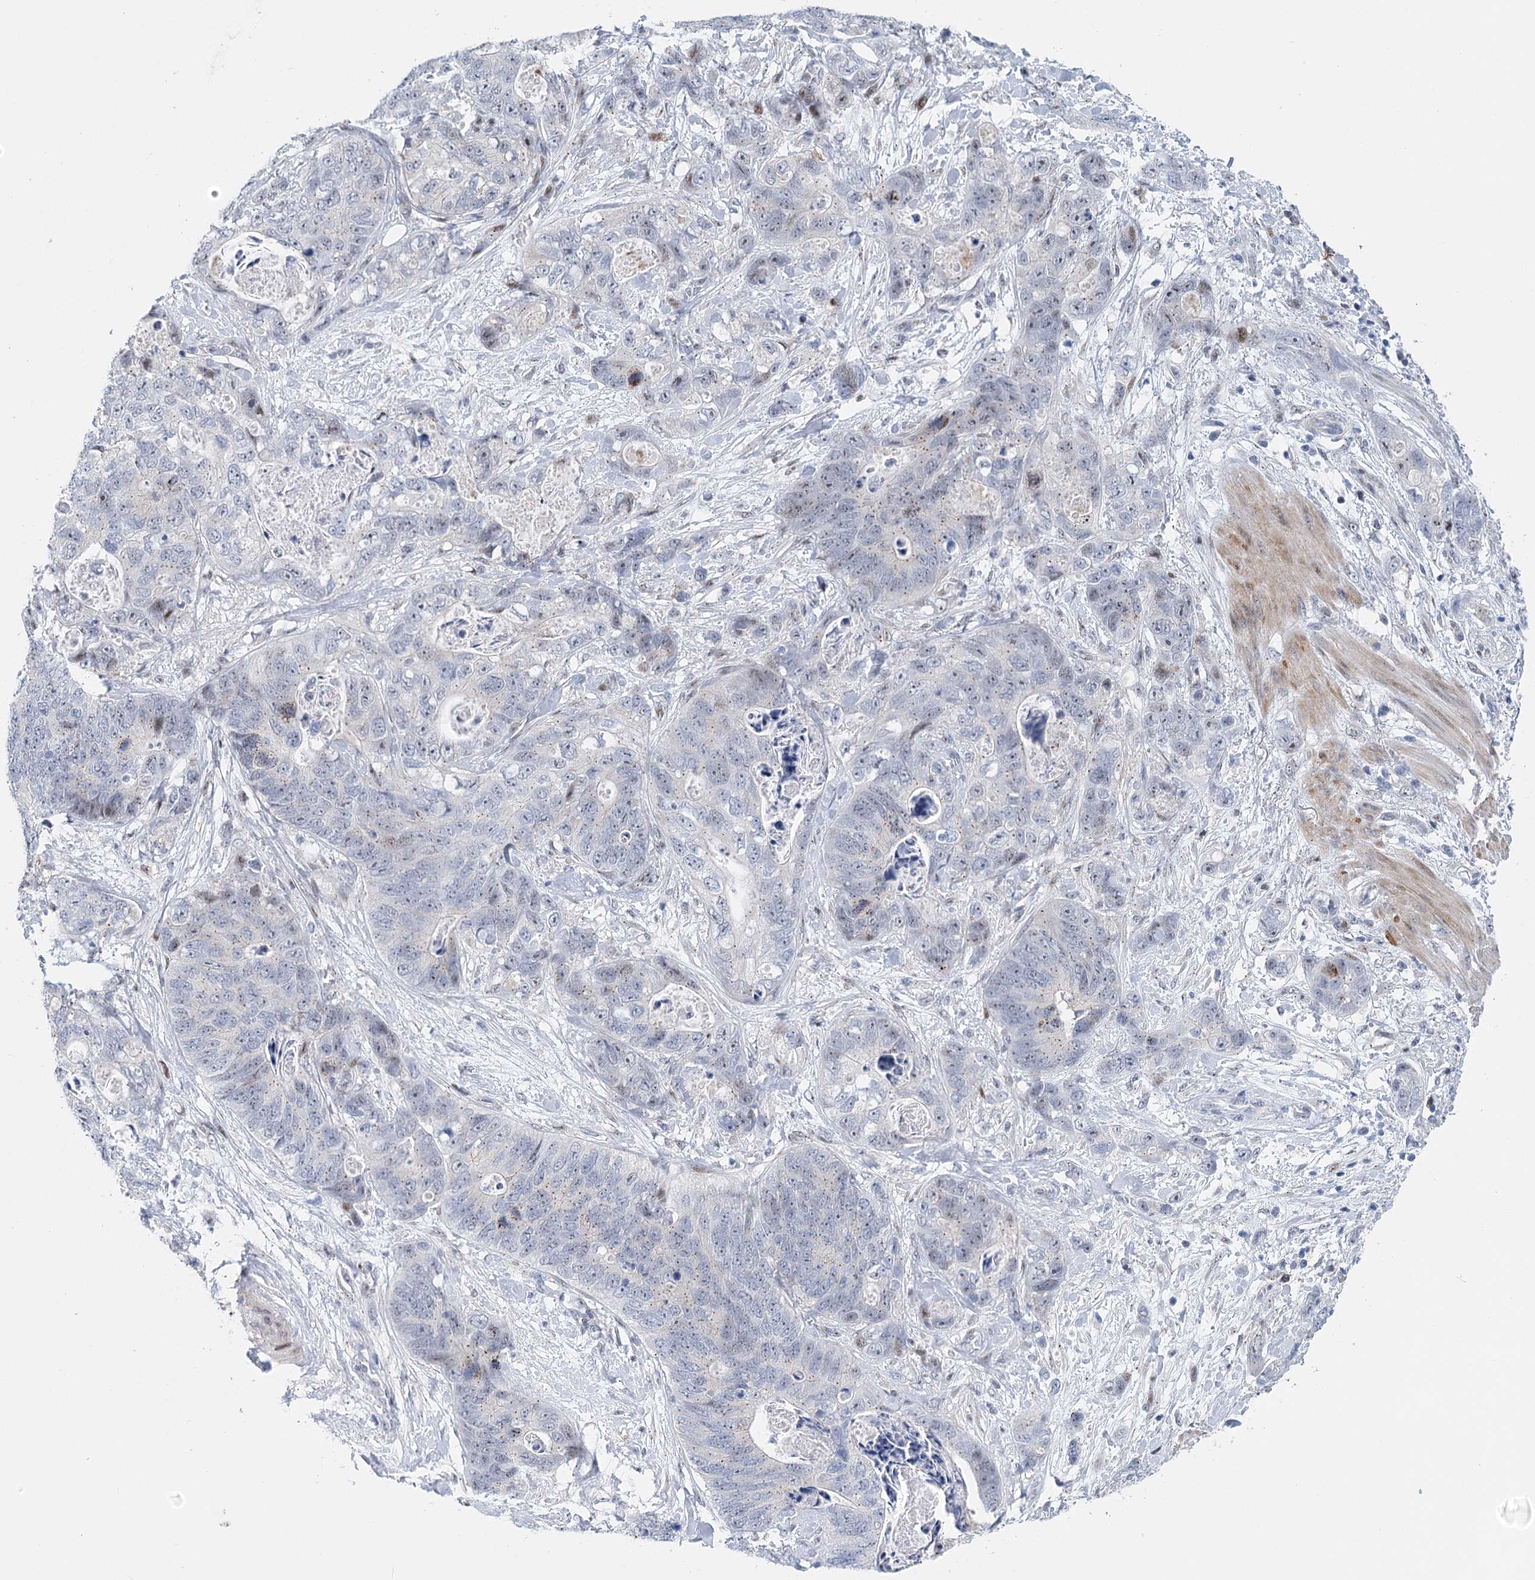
{"staining": {"intensity": "moderate", "quantity": "<25%", "location": "cytoplasmic/membranous"}, "tissue": "stomach cancer", "cell_type": "Tumor cells", "image_type": "cancer", "snomed": [{"axis": "morphology", "description": "Normal tissue, NOS"}, {"axis": "morphology", "description": "Adenocarcinoma, NOS"}, {"axis": "topography", "description": "Stomach"}], "caption": "Moderate cytoplasmic/membranous expression for a protein is appreciated in about <25% of tumor cells of stomach cancer using IHC.", "gene": "CAMTA1", "patient": {"sex": "female", "age": 89}}